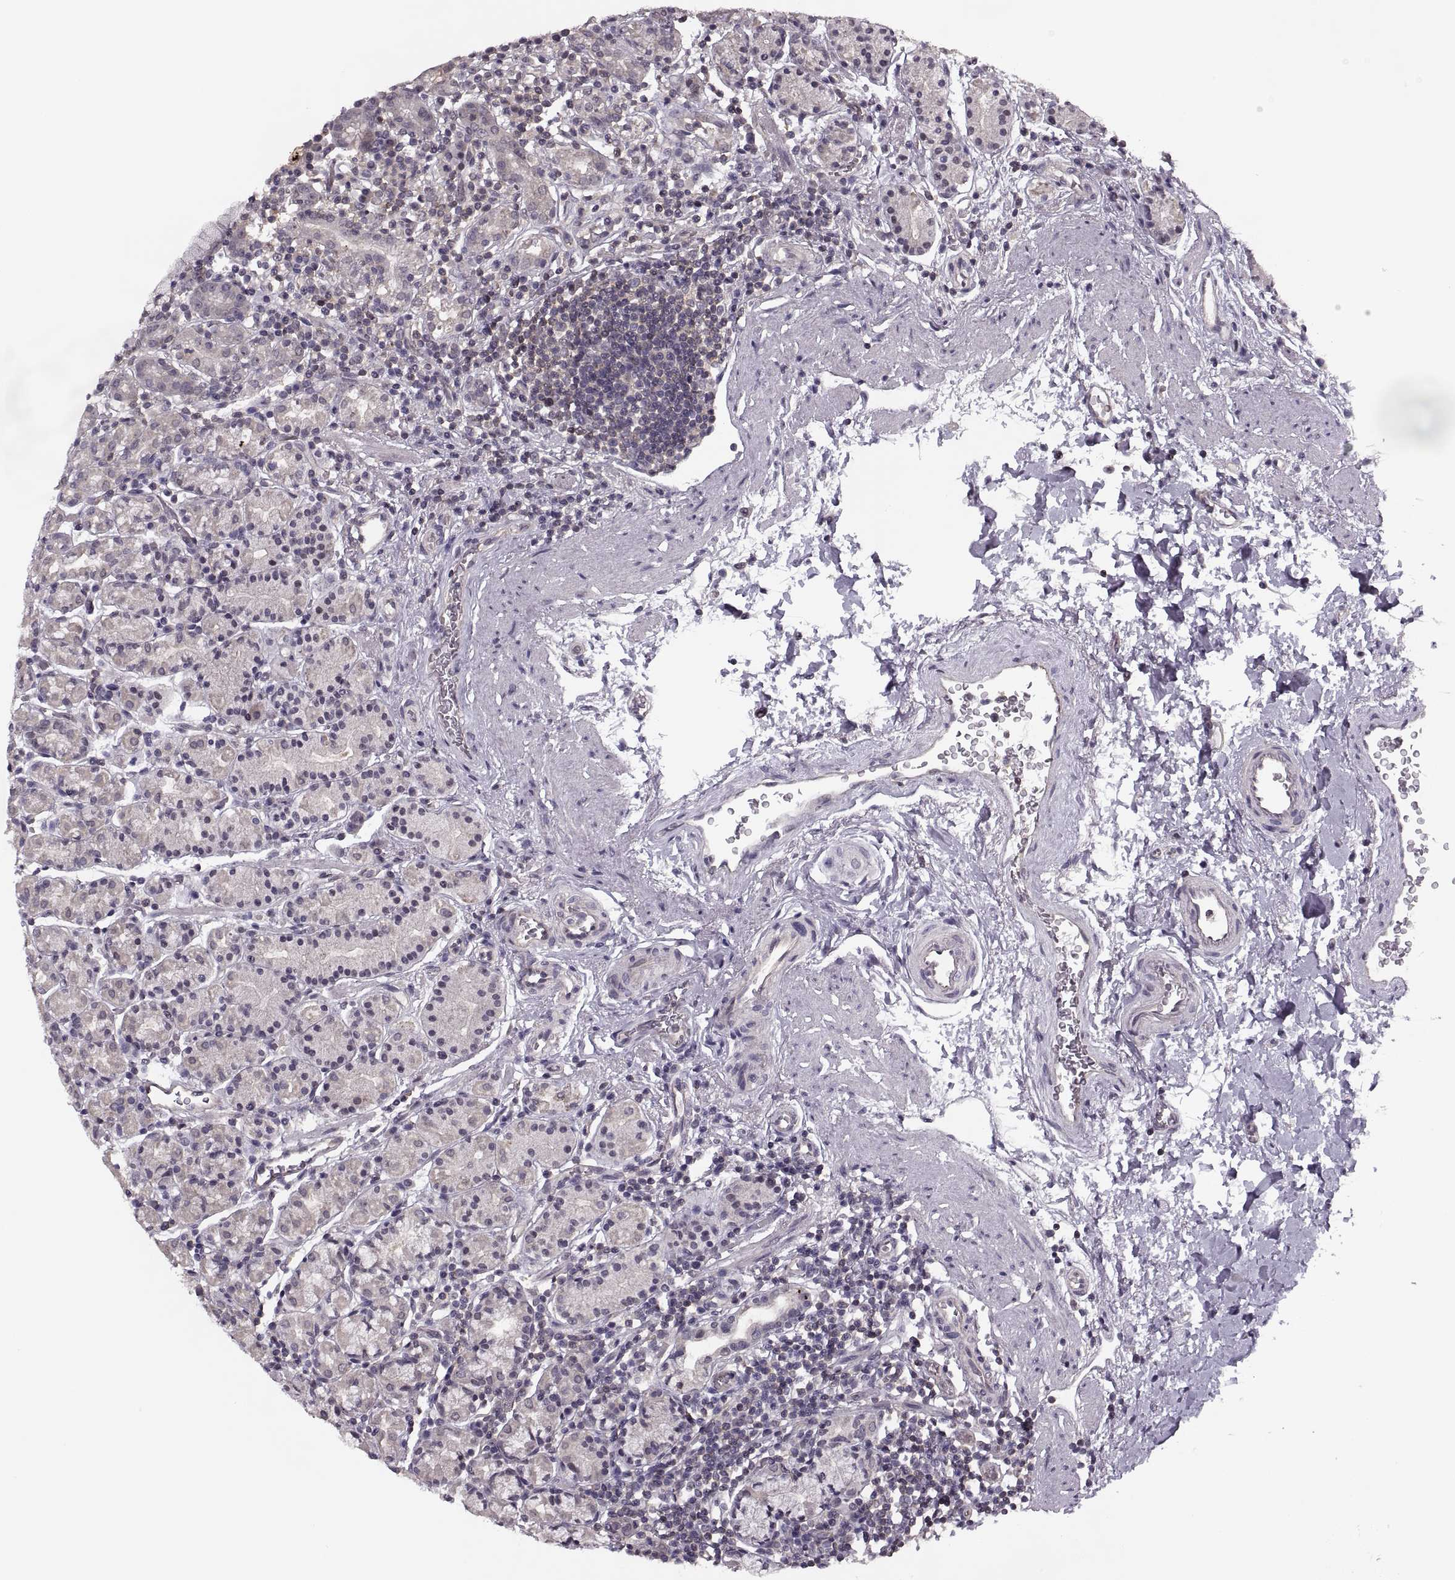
{"staining": {"intensity": "negative", "quantity": "none", "location": "none"}, "tissue": "stomach", "cell_type": "Glandular cells", "image_type": "normal", "snomed": [{"axis": "morphology", "description": "Normal tissue, NOS"}, {"axis": "topography", "description": "Stomach, upper"}, {"axis": "topography", "description": "Stomach"}], "caption": "This is an immunohistochemistry histopathology image of normal stomach. There is no positivity in glandular cells.", "gene": "LUZP2", "patient": {"sex": "male", "age": 62}}